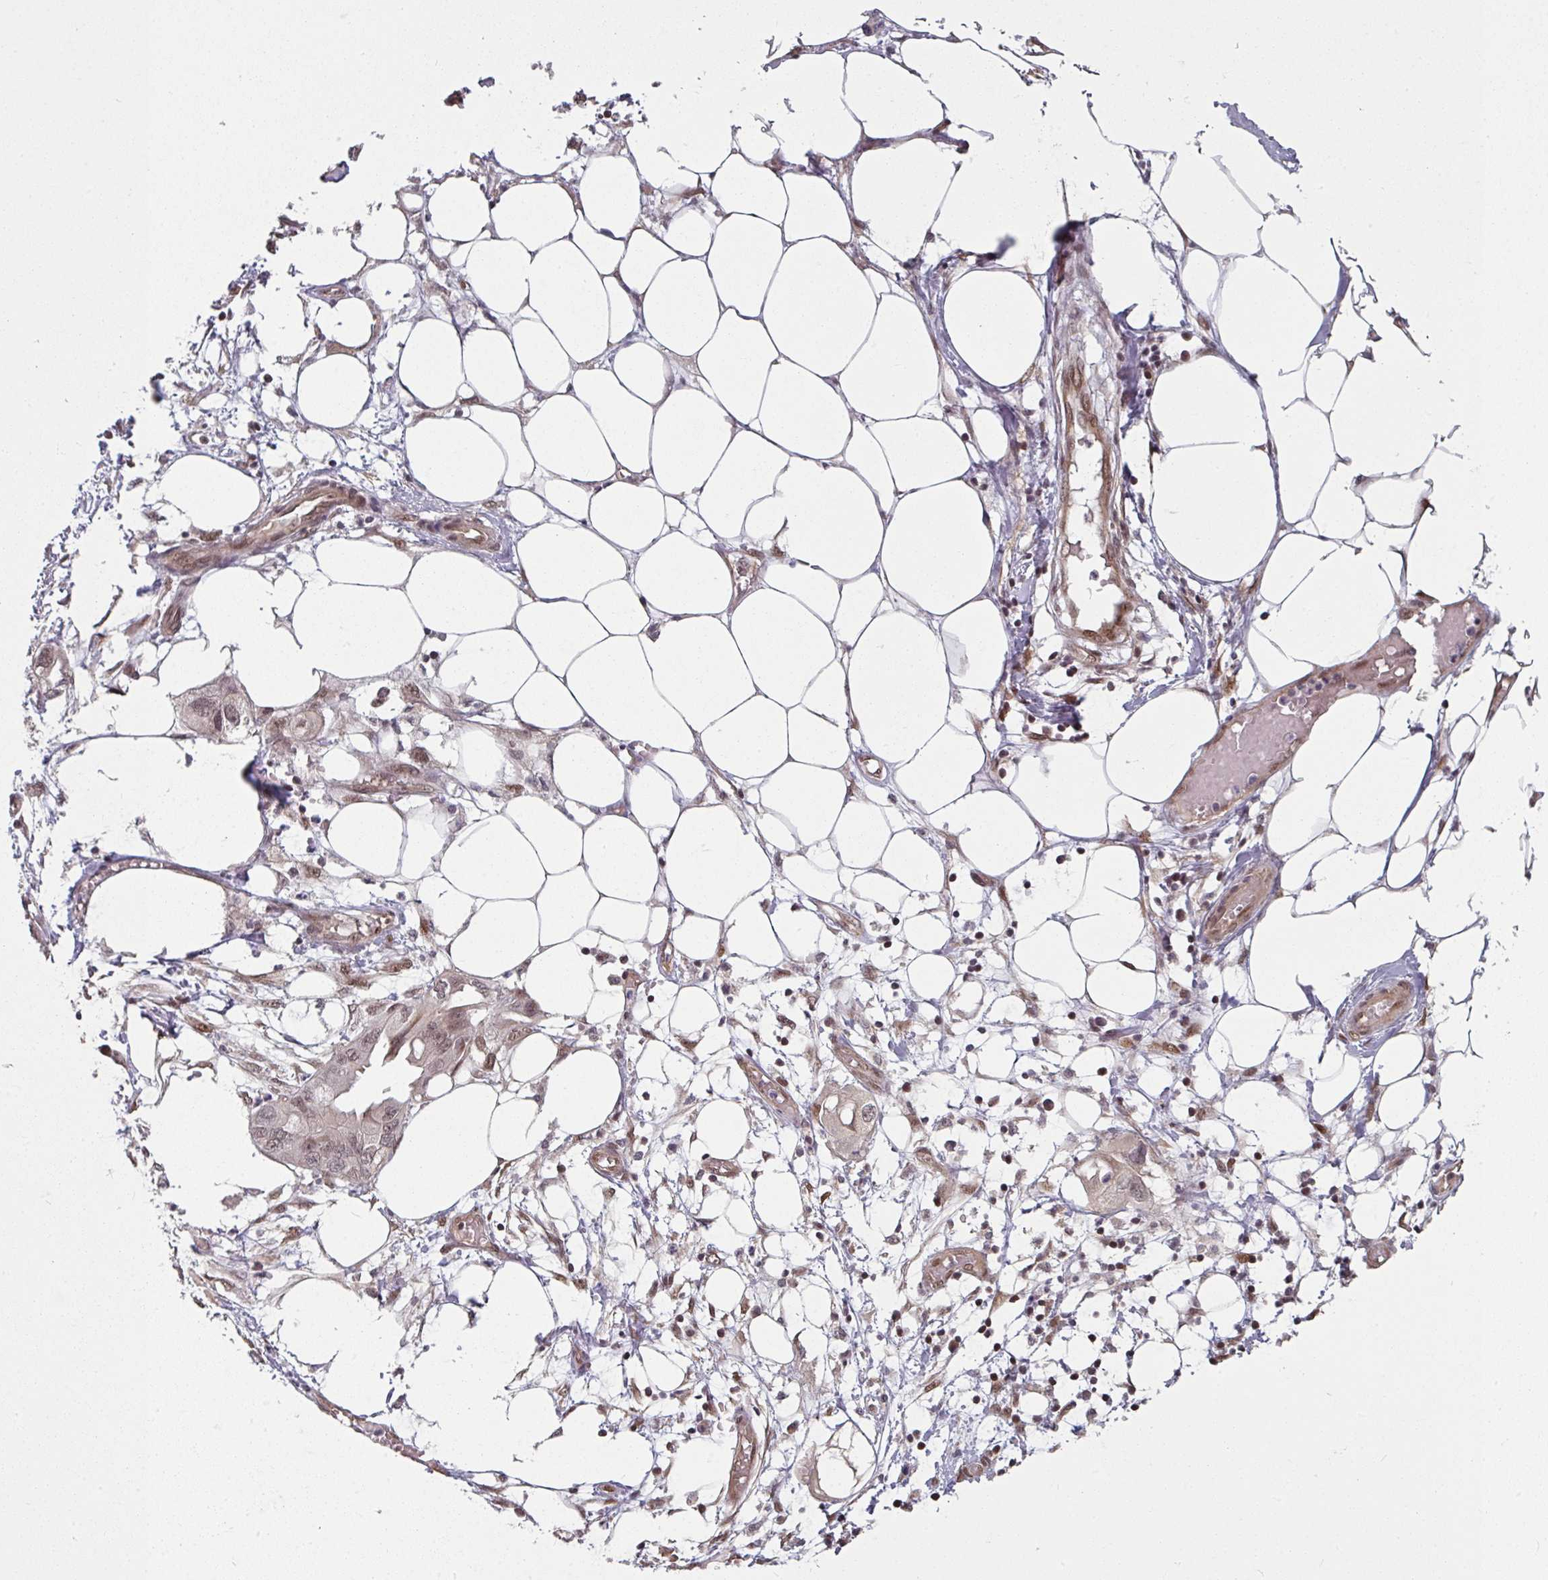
{"staining": {"intensity": "weak", "quantity": "25%-75%", "location": "nuclear"}, "tissue": "endometrial cancer", "cell_type": "Tumor cells", "image_type": "cancer", "snomed": [{"axis": "morphology", "description": "Adenocarcinoma, NOS"}, {"axis": "morphology", "description": "Adenocarcinoma, metastatic, NOS"}, {"axis": "topography", "description": "Adipose tissue"}, {"axis": "topography", "description": "Endometrium"}], "caption": "IHC photomicrograph of neoplastic tissue: human endometrial cancer stained using immunohistochemistry (IHC) demonstrates low levels of weak protein expression localized specifically in the nuclear of tumor cells, appearing as a nuclear brown color.", "gene": "SIK3", "patient": {"sex": "female", "age": 67}}